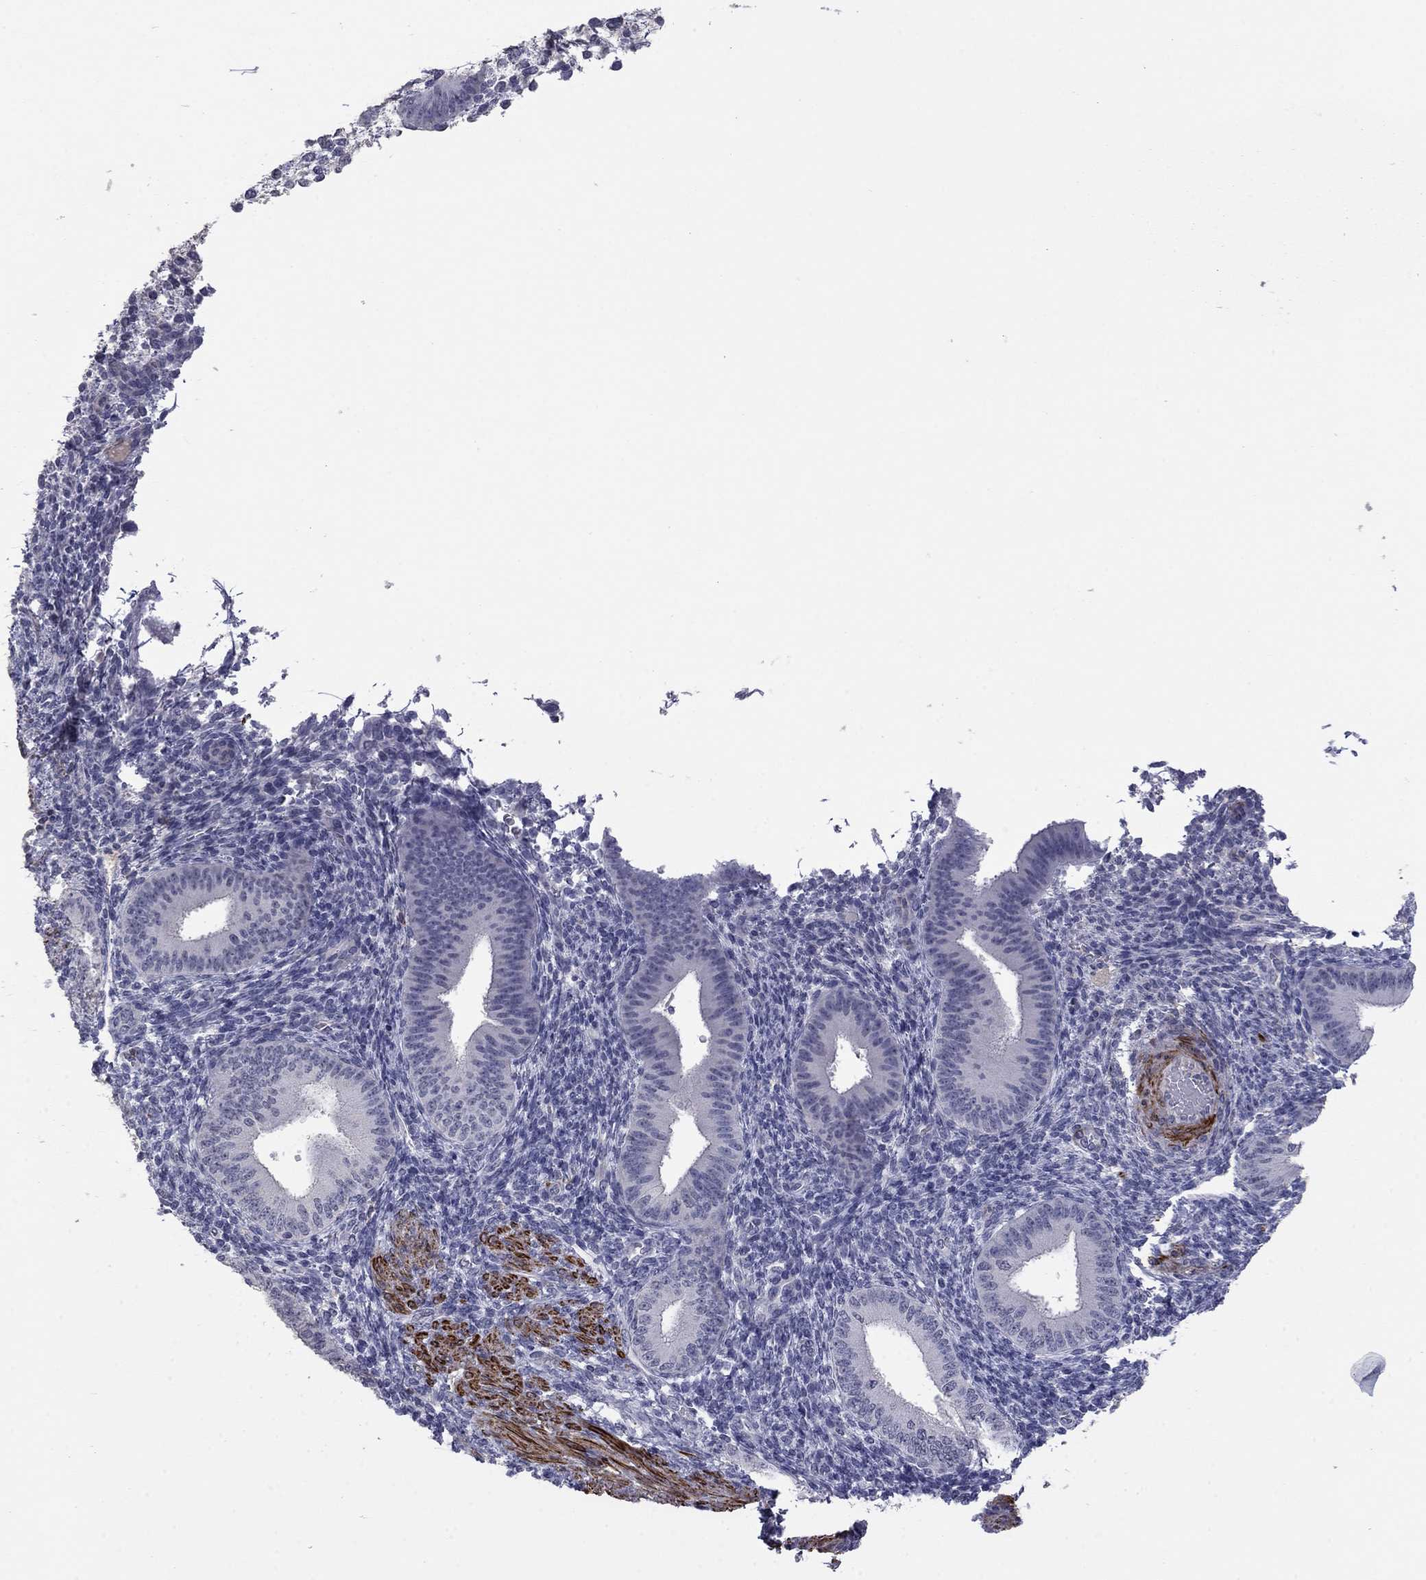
{"staining": {"intensity": "negative", "quantity": "none", "location": "none"}, "tissue": "endometrium", "cell_type": "Cells in endometrial stroma", "image_type": "normal", "snomed": [{"axis": "morphology", "description": "Normal tissue, NOS"}, {"axis": "topography", "description": "Endometrium"}], "caption": "This is a histopathology image of immunohistochemistry (IHC) staining of normal endometrium, which shows no staining in cells in endometrial stroma. (Brightfield microscopy of DAB (3,3'-diaminobenzidine) IHC at high magnification).", "gene": "IP6K3", "patient": {"sex": "female", "age": 39}}